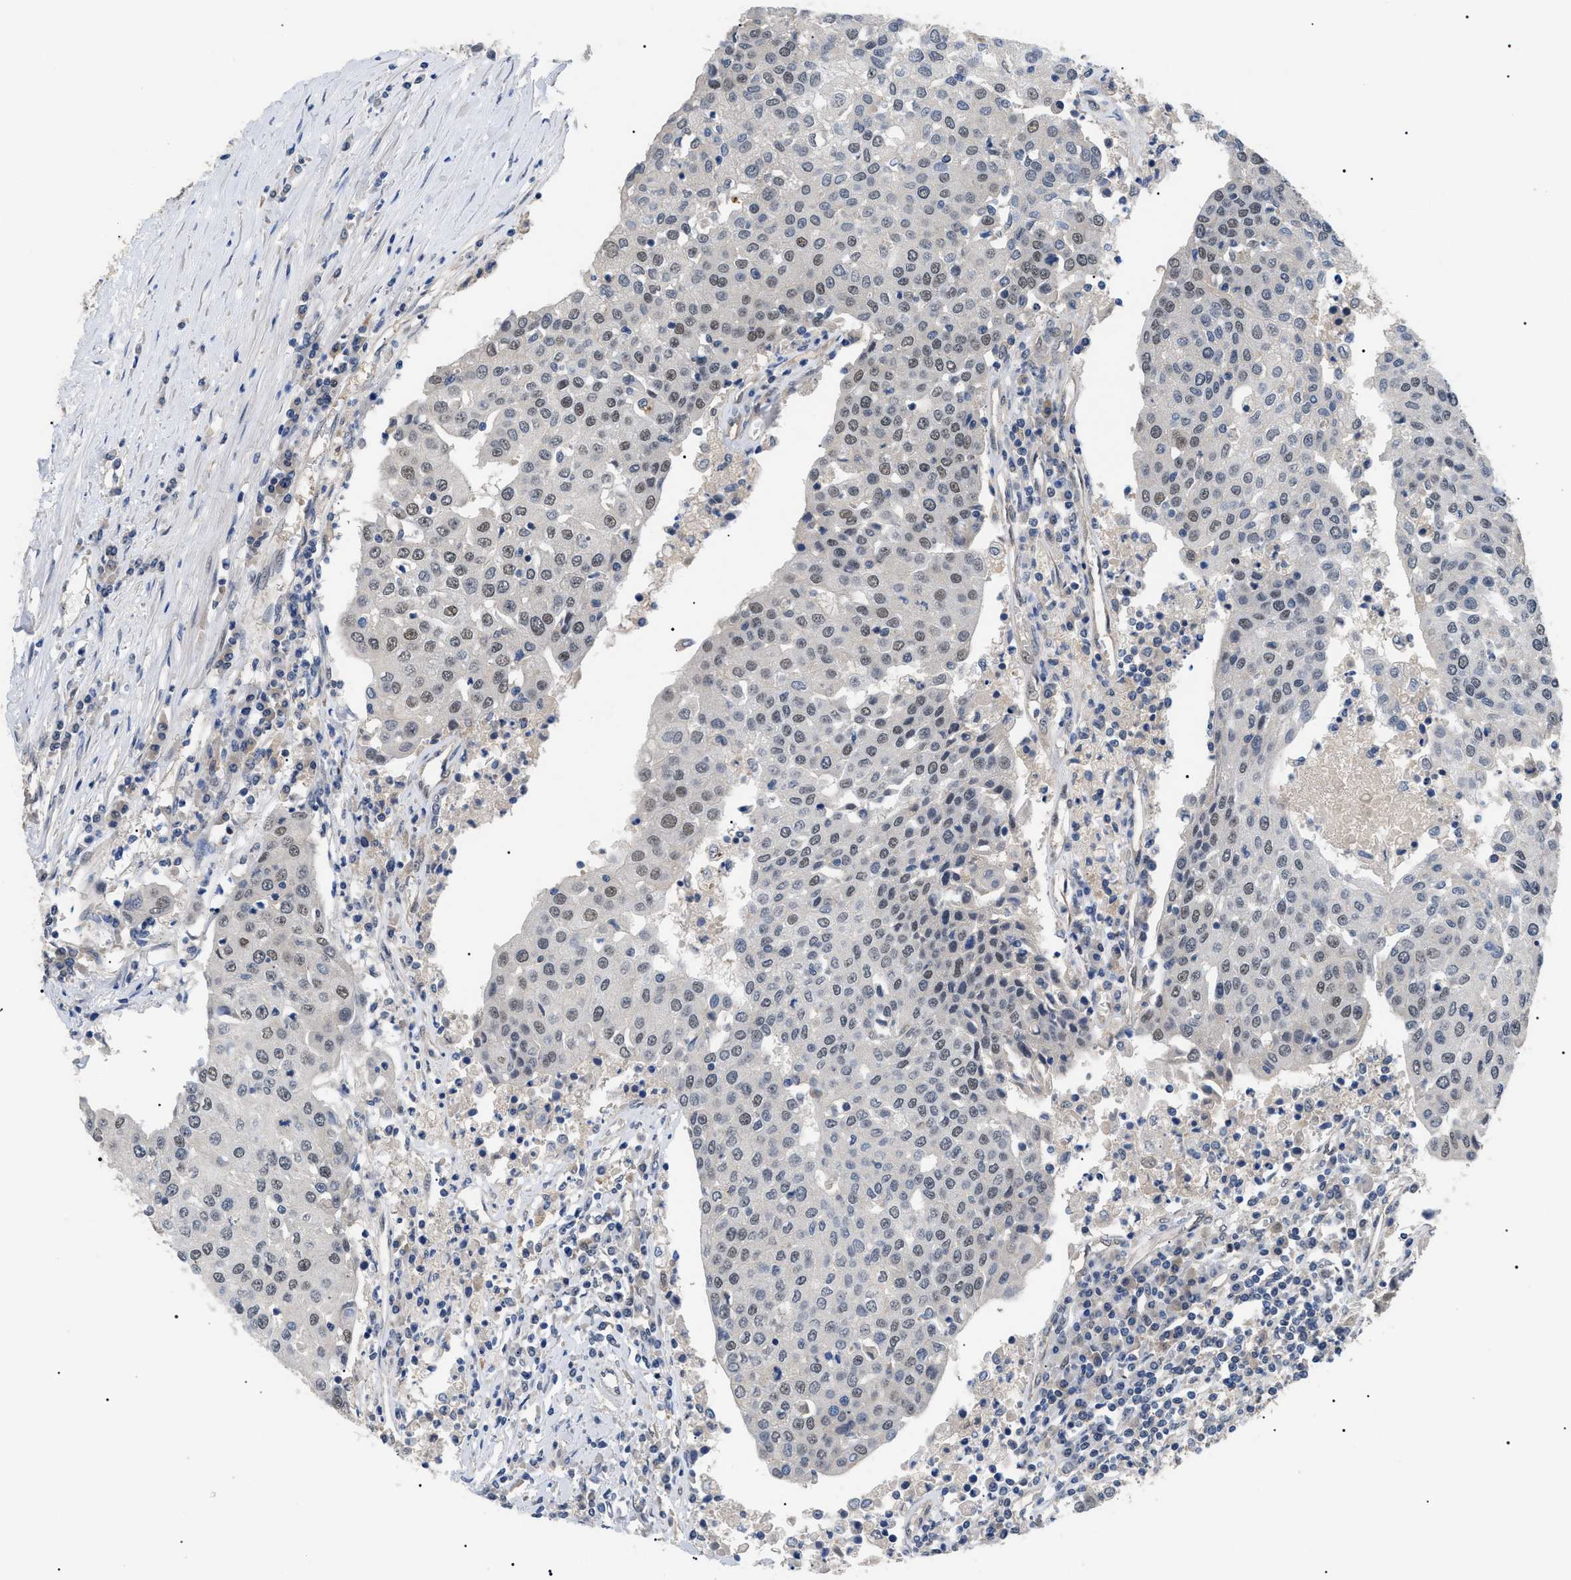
{"staining": {"intensity": "weak", "quantity": ">75%", "location": "nuclear"}, "tissue": "urothelial cancer", "cell_type": "Tumor cells", "image_type": "cancer", "snomed": [{"axis": "morphology", "description": "Urothelial carcinoma, High grade"}, {"axis": "topography", "description": "Urinary bladder"}], "caption": "Brown immunohistochemical staining in human urothelial cancer demonstrates weak nuclear expression in approximately >75% of tumor cells.", "gene": "CRCP", "patient": {"sex": "female", "age": 85}}